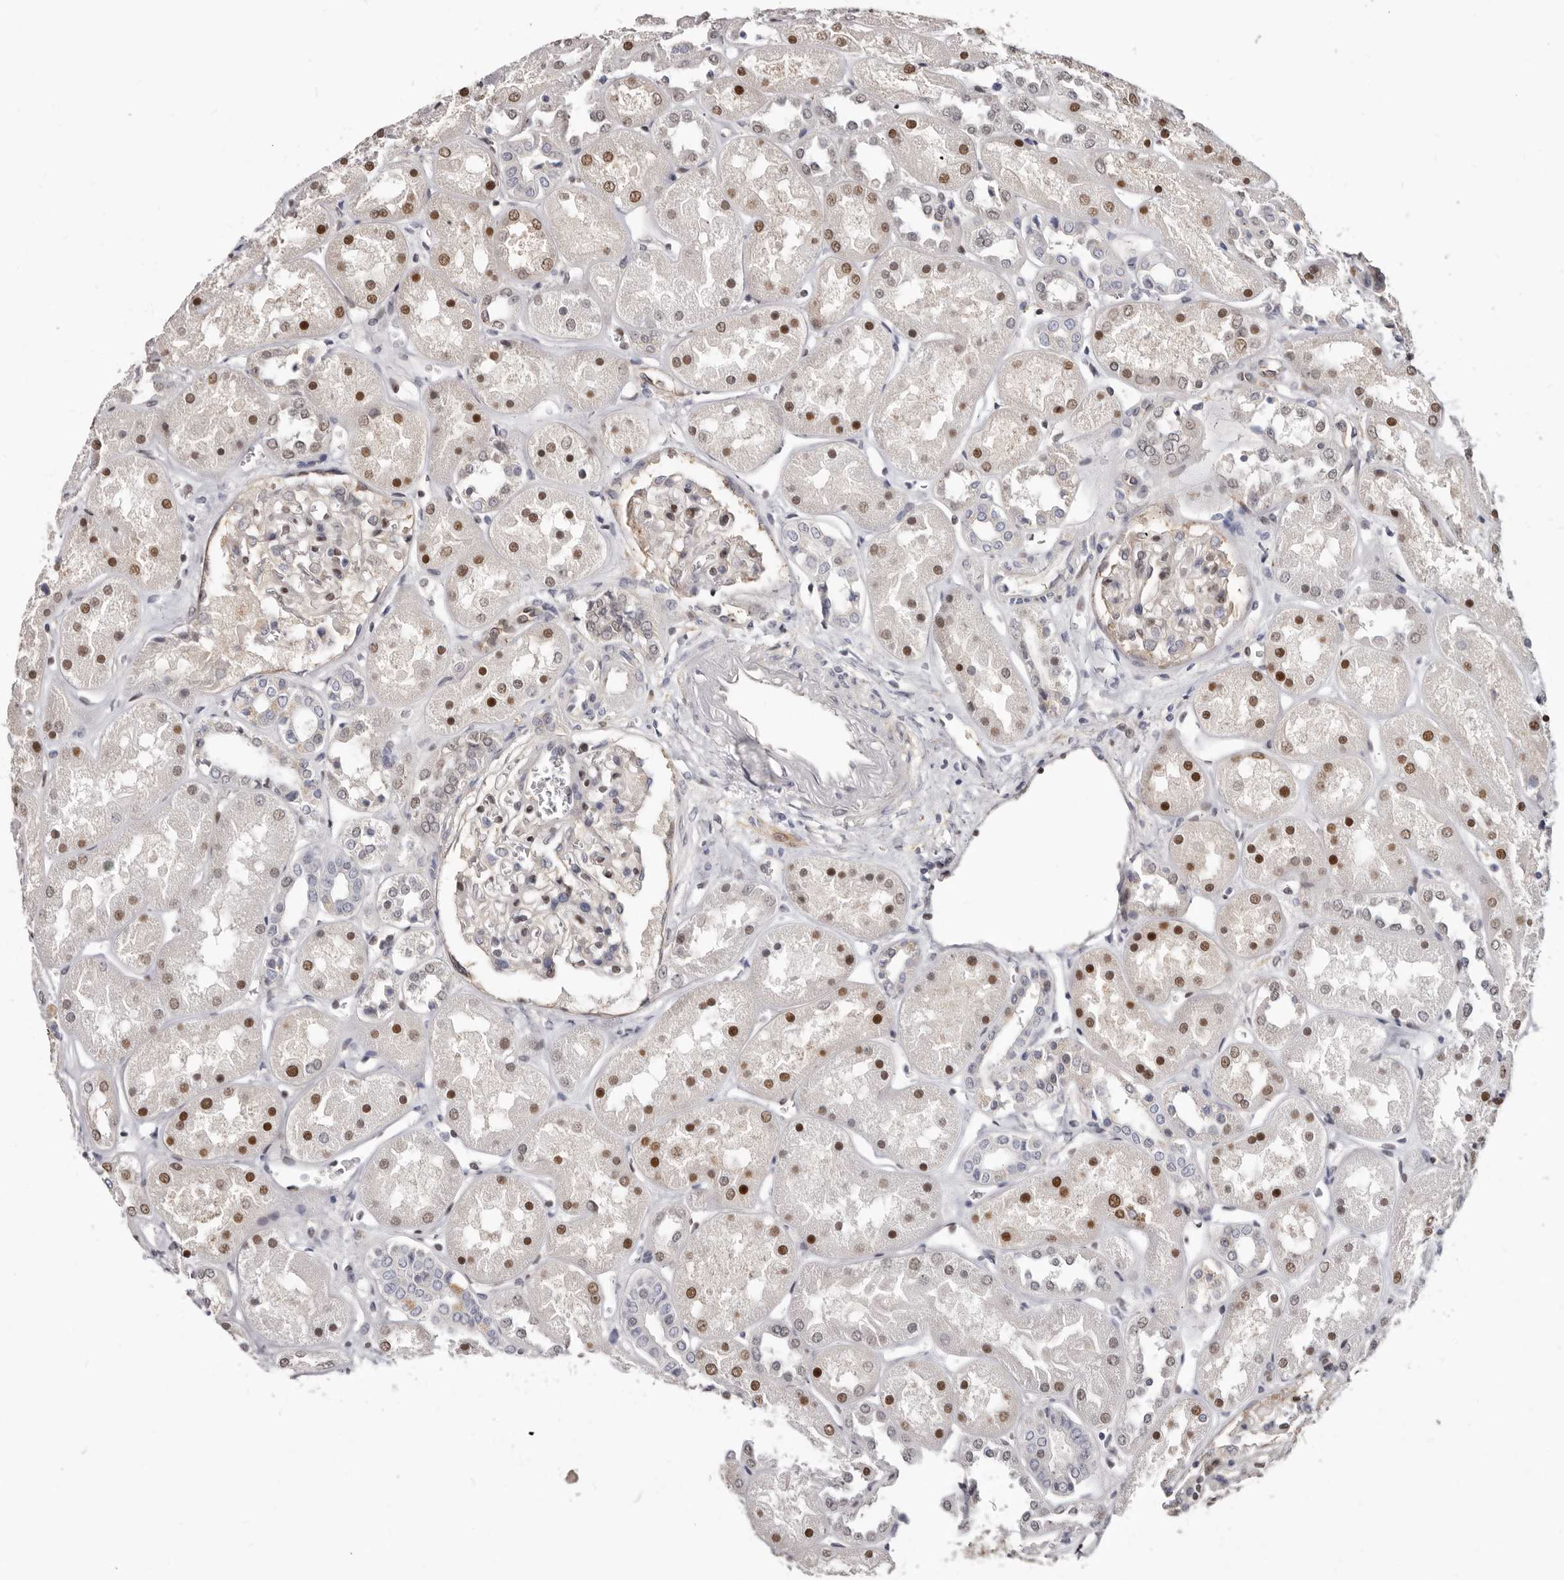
{"staining": {"intensity": "moderate", "quantity": "<25%", "location": "nuclear"}, "tissue": "kidney", "cell_type": "Cells in glomeruli", "image_type": "normal", "snomed": [{"axis": "morphology", "description": "Normal tissue, NOS"}, {"axis": "topography", "description": "Kidney"}], "caption": "A brown stain labels moderate nuclear staining of a protein in cells in glomeruli of unremarkable kidney. Nuclei are stained in blue.", "gene": "KHDRBS2", "patient": {"sex": "male", "age": 70}}